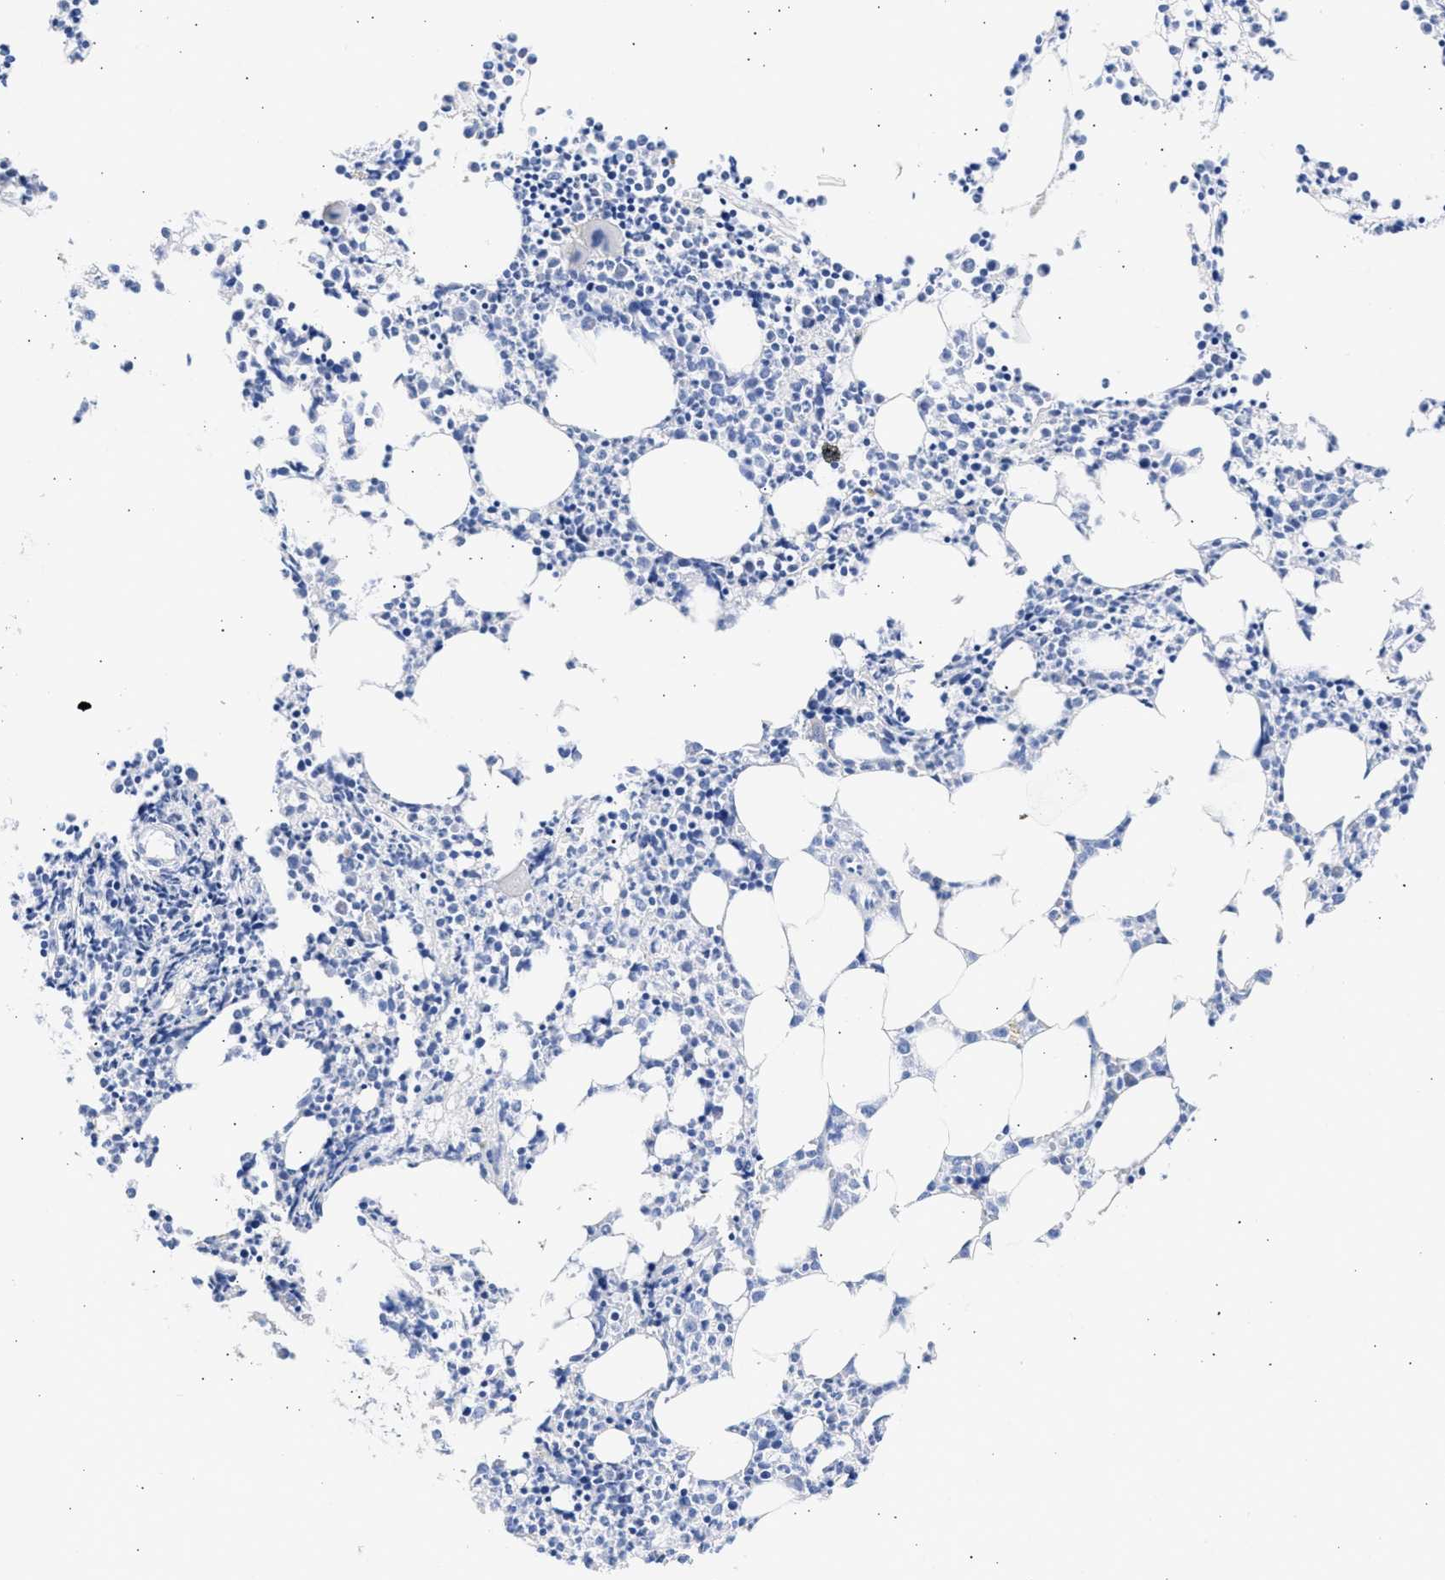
{"staining": {"intensity": "negative", "quantity": "none", "location": "none"}, "tissue": "bone marrow", "cell_type": "Hematopoietic cells", "image_type": "normal", "snomed": [{"axis": "morphology", "description": "Normal tissue, NOS"}, {"axis": "morphology", "description": "Inflammation, NOS"}, {"axis": "topography", "description": "Bone marrow"}], "caption": "The immunohistochemistry photomicrograph has no significant expression in hematopoietic cells of bone marrow. Brightfield microscopy of IHC stained with DAB (3,3'-diaminobenzidine) (brown) and hematoxylin (blue), captured at high magnification.", "gene": "RSPH1", "patient": {"sex": "female", "age": 53}}